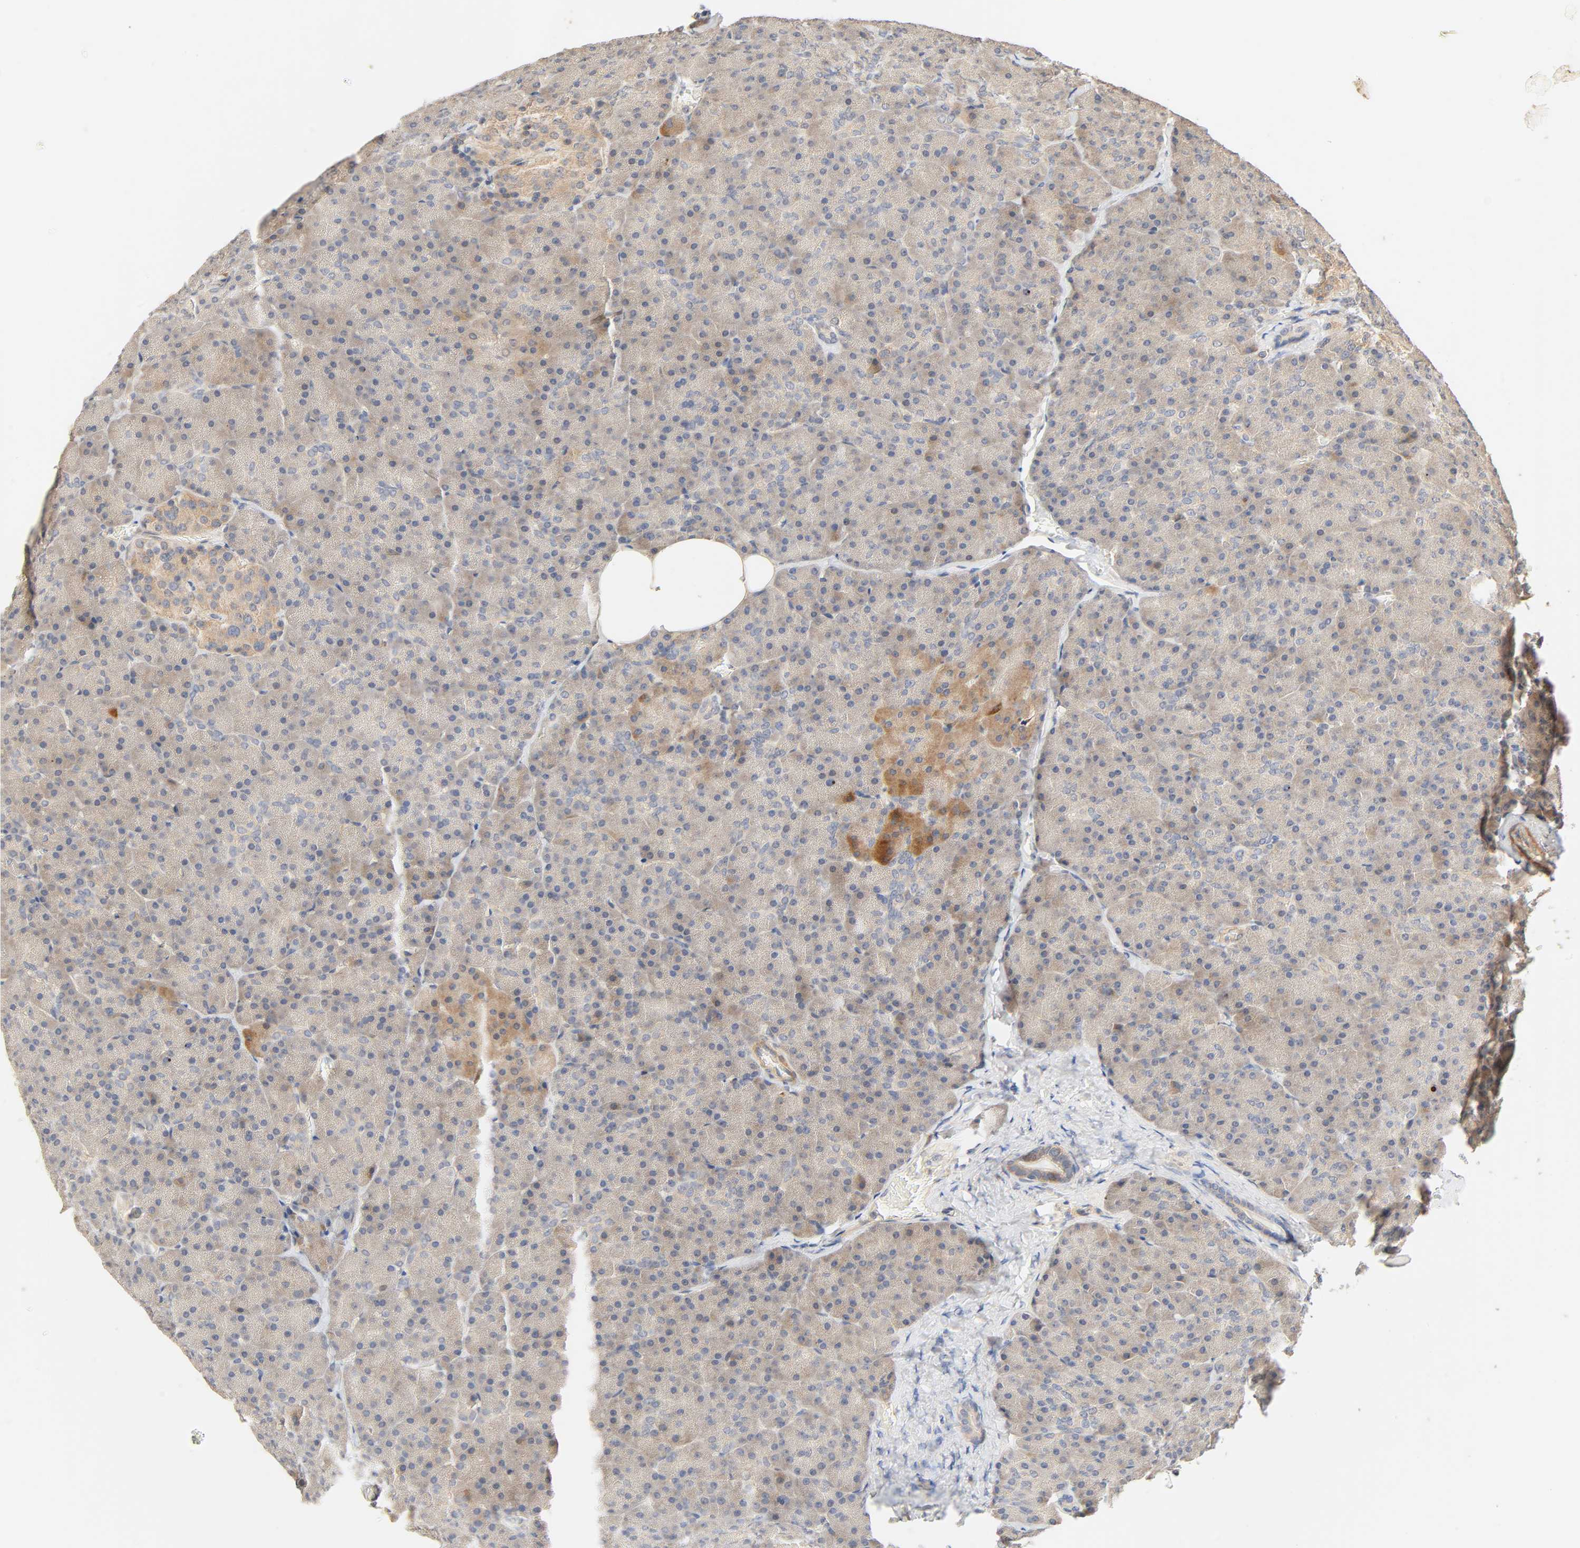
{"staining": {"intensity": "weak", "quantity": "25%-75%", "location": "cytoplasmic/membranous"}, "tissue": "pancreas", "cell_type": "Exocrine glandular cells", "image_type": "normal", "snomed": [{"axis": "morphology", "description": "Normal tissue, NOS"}, {"axis": "topography", "description": "Pancreas"}], "caption": "This photomicrograph displays unremarkable pancreas stained with immunohistochemistry to label a protein in brown. The cytoplasmic/membranous of exocrine glandular cells show weak positivity for the protein. Nuclei are counter-stained blue.", "gene": "CACNA1G", "patient": {"sex": "female", "age": 35}}